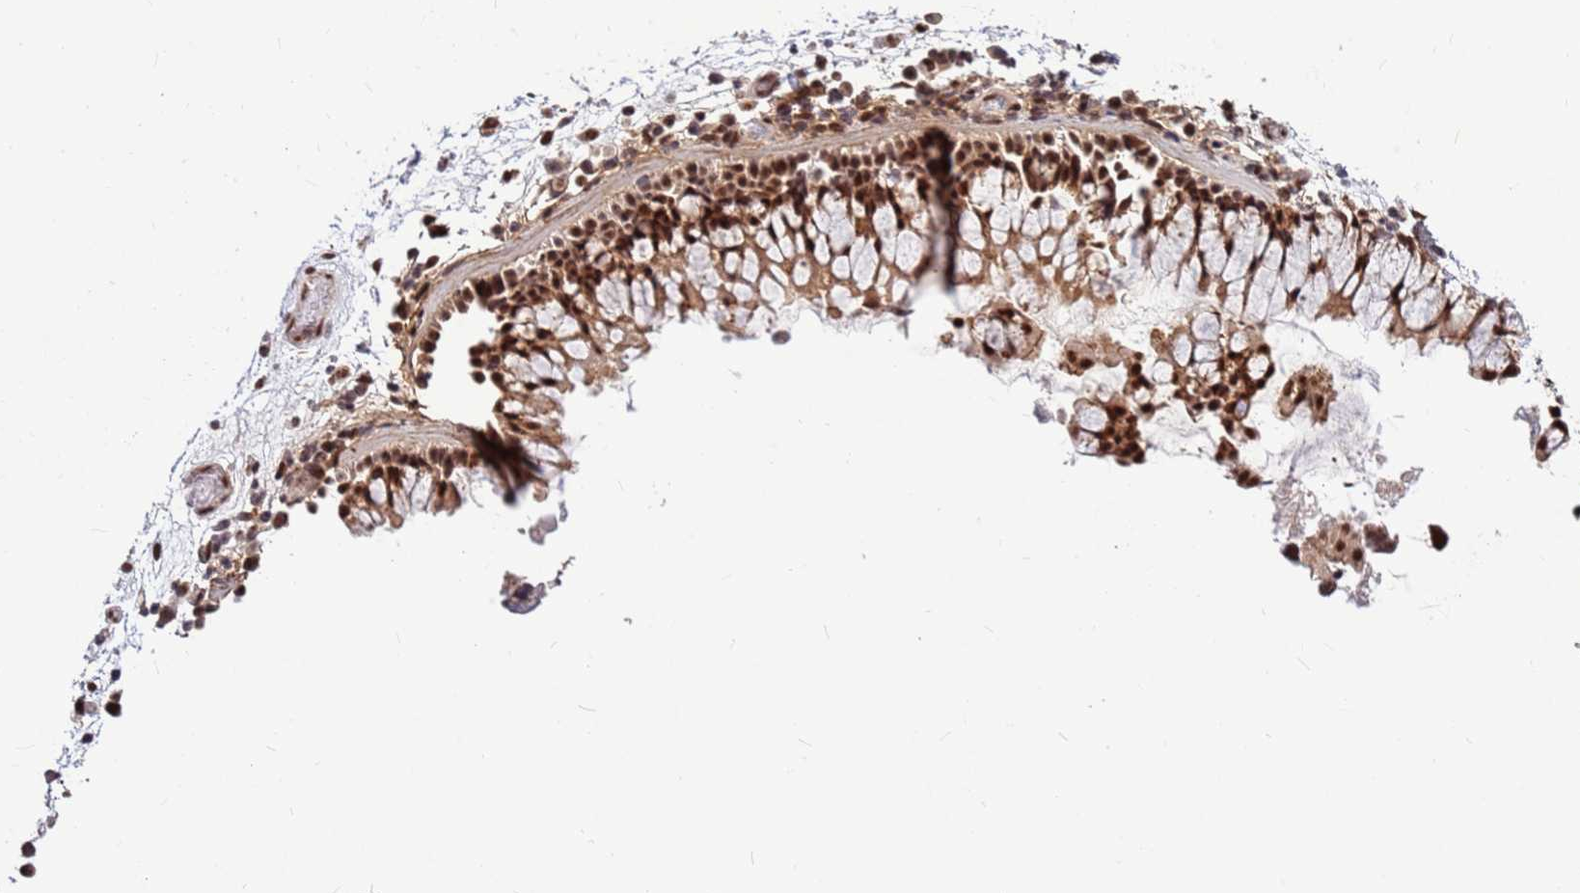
{"staining": {"intensity": "strong", "quantity": ">75%", "location": "cytoplasmic/membranous,nuclear"}, "tissue": "nasopharynx", "cell_type": "Respiratory epithelial cells", "image_type": "normal", "snomed": [{"axis": "morphology", "description": "Normal tissue, NOS"}, {"axis": "morphology", "description": "Inflammation, NOS"}, {"axis": "morphology", "description": "Malignant melanoma, Metastatic site"}, {"axis": "topography", "description": "Nasopharynx"}], "caption": "Immunohistochemistry (IHC) (DAB (3,3'-diaminobenzidine)) staining of benign human nasopharynx displays strong cytoplasmic/membranous,nuclear protein positivity in approximately >75% of respiratory epithelial cells. (DAB IHC with brightfield microscopy, high magnification).", "gene": "NCBP2", "patient": {"sex": "male", "age": 70}}